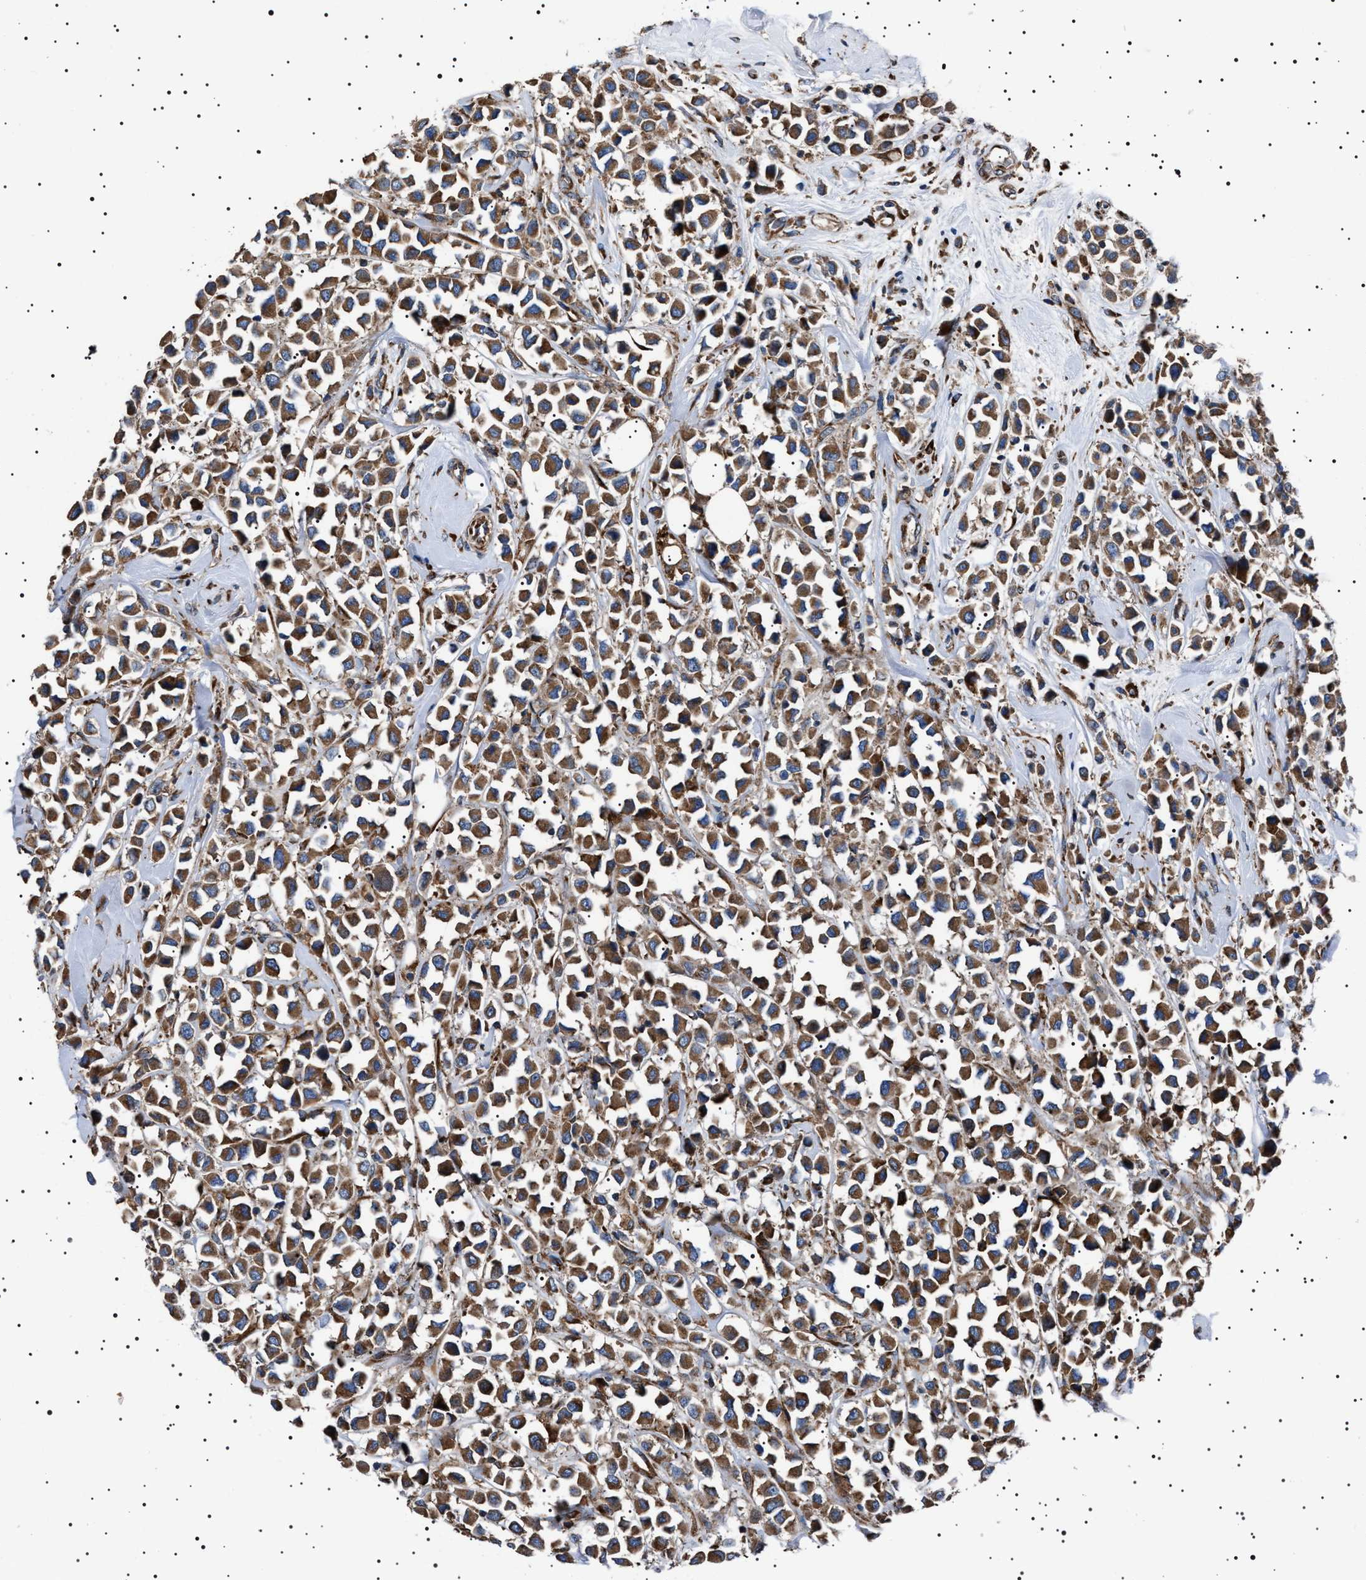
{"staining": {"intensity": "strong", "quantity": ">75%", "location": "cytoplasmic/membranous"}, "tissue": "breast cancer", "cell_type": "Tumor cells", "image_type": "cancer", "snomed": [{"axis": "morphology", "description": "Duct carcinoma"}, {"axis": "topography", "description": "Breast"}], "caption": "A micrograph of breast cancer (invasive ductal carcinoma) stained for a protein exhibits strong cytoplasmic/membranous brown staining in tumor cells. The staining is performed using DAB (3,3'-diaminobenzidine) brown chromogen to label protein expression. The nuclei are counter-stained blue using hematoxylin.", "gene": "TOP1MT", "patient": {"sex": "female", "age": 61}}